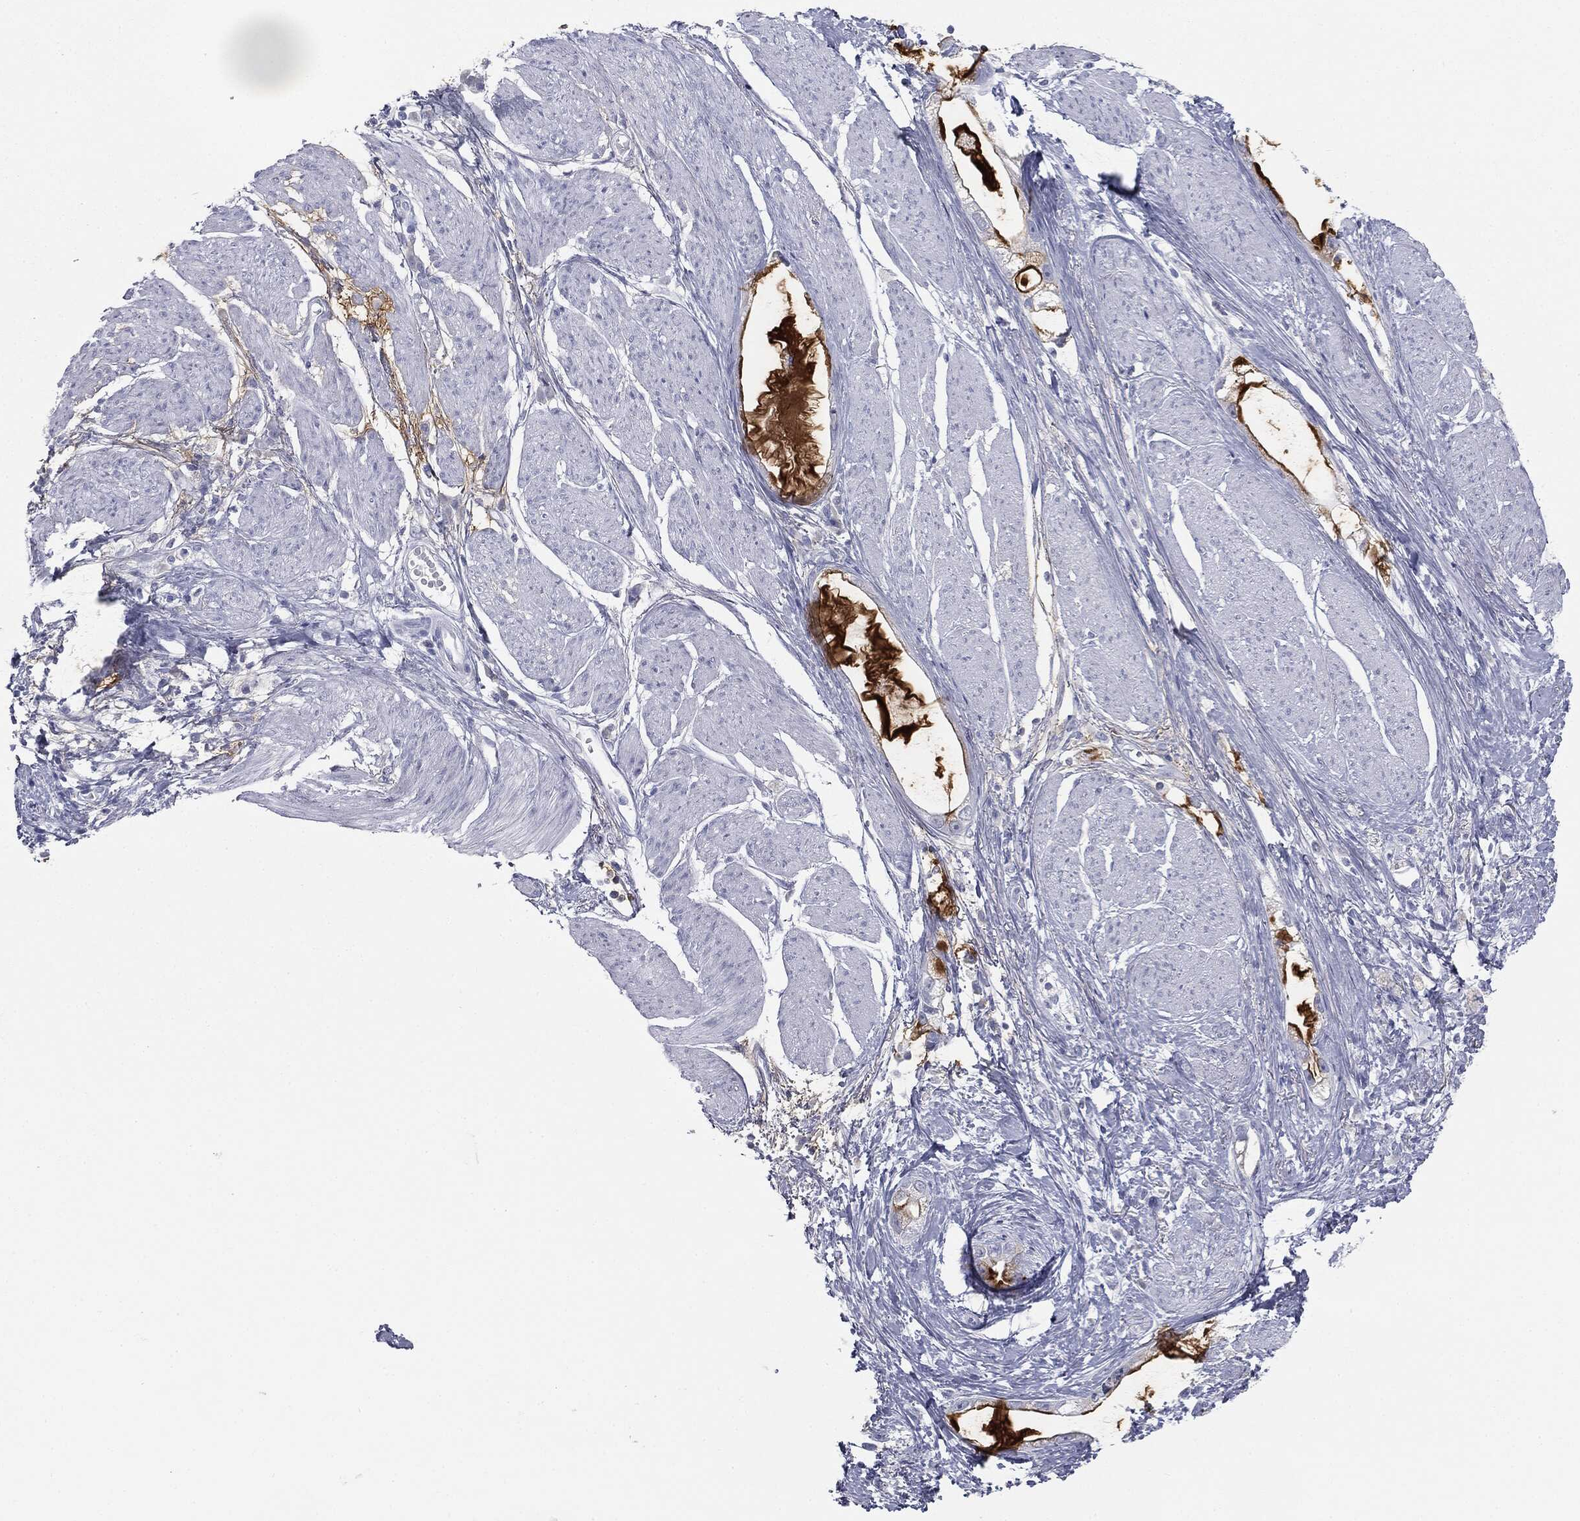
{"staining": {"intensity": "strong", "quantity": "<25%", "location": "cytoplasmic/membranous"}, "tissue": "stomach cancer", "cell_type": "Tumor cells", "image_type": "cancer", "snomed": [{"axis": "morphology", "description": "Adenocarcinoma, NOS"}, {"axis": "topography", "description": "Stomach"}], "caption": "Brown immunohistochemical staining in human stomach cancer (adenocarcinoma) displays strong cytoplasmic/membranous expression in about <25% of tumor cells.", "gene": "MUC5AC", "patient": {"sex": "male", "age": 55}}